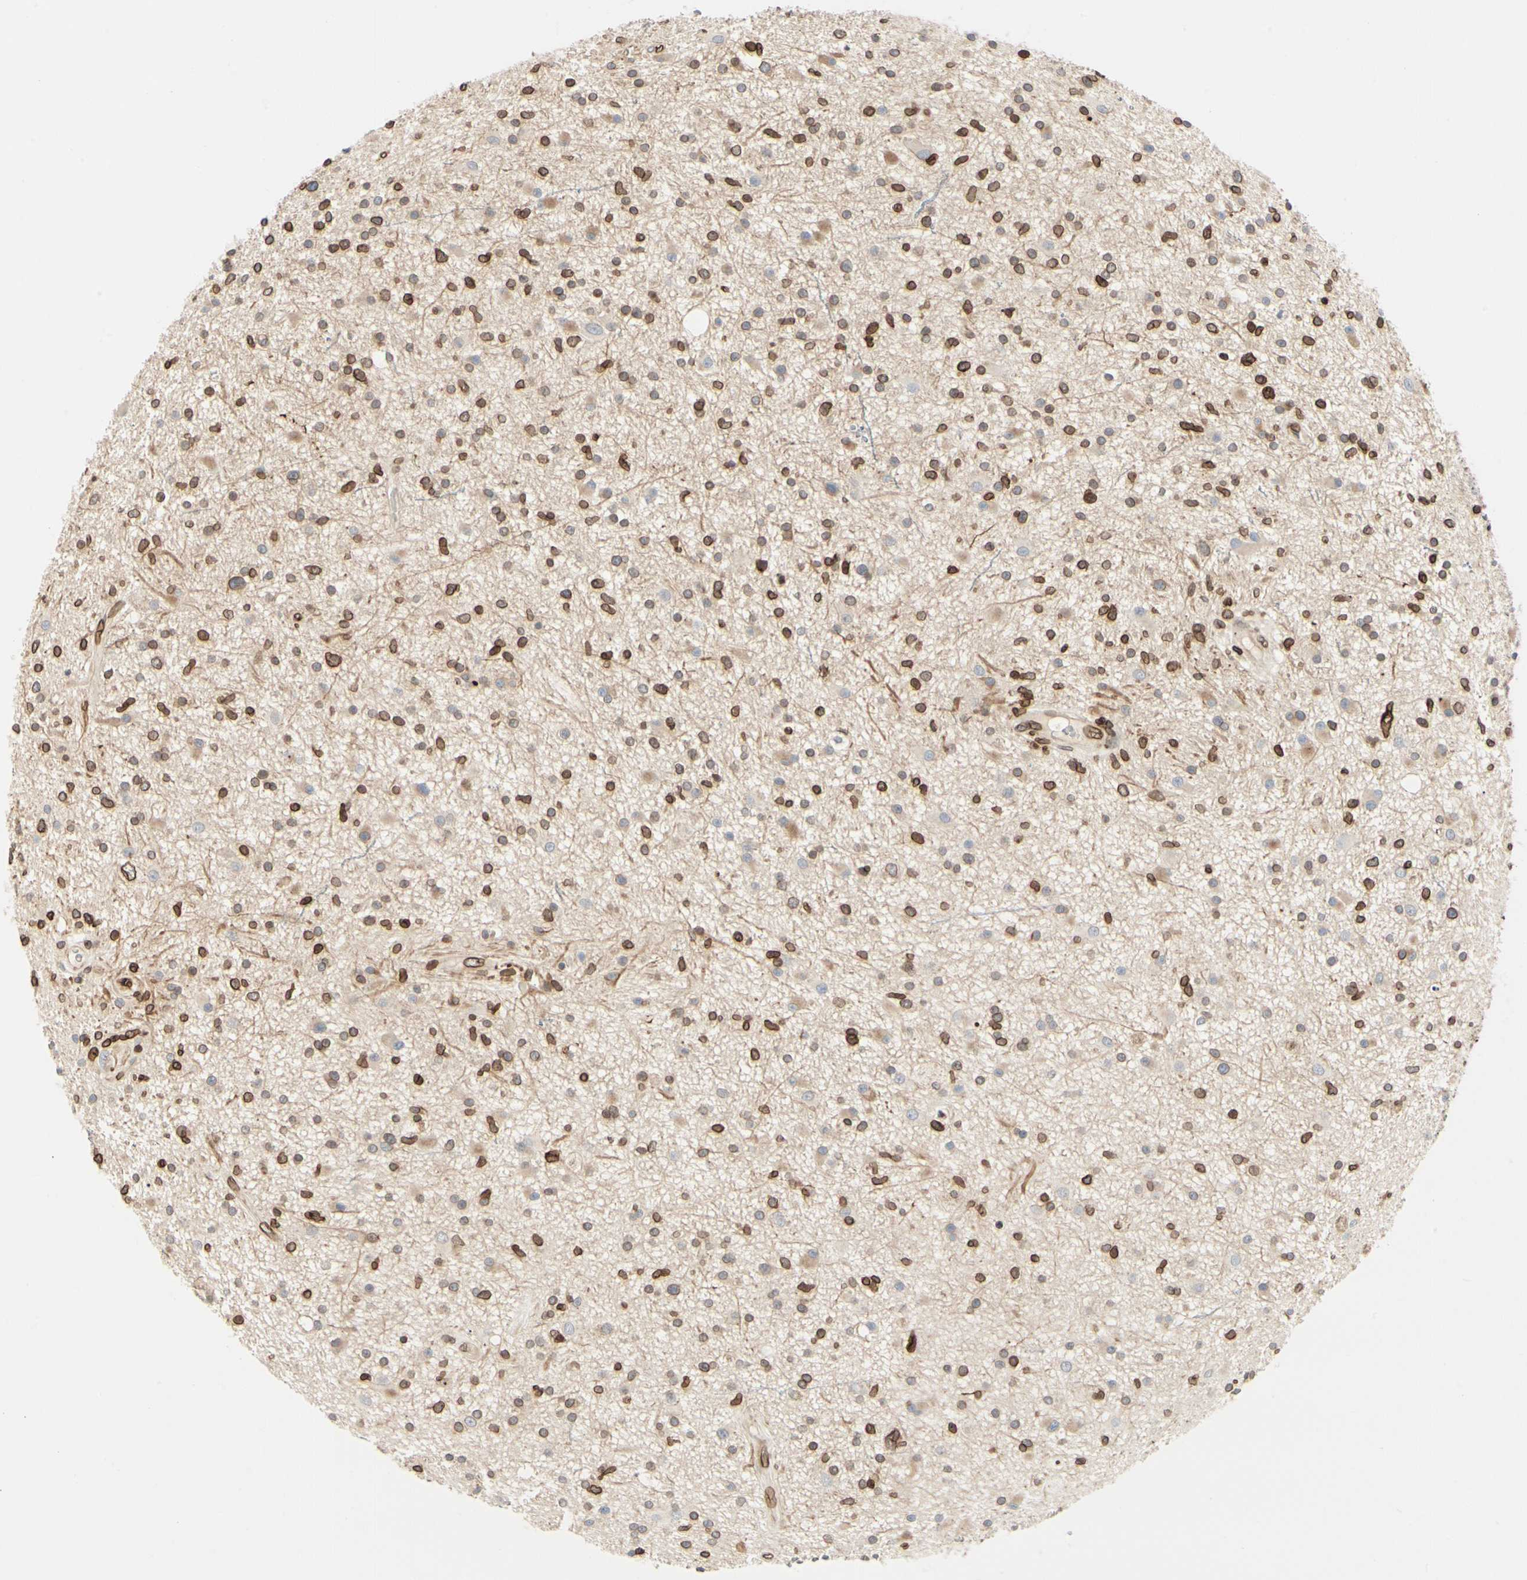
{"staining": {"intensity": "moderate", "quantity": "25%-75%", "location": "cytoplasmic/membranous,nuclear"}, "tissue": "glioma", "cell_type": "Tumor cells", "image_type": "cancer", "snomed": [{"axis": "morphology", "description": "Glioma, malignant, High grade"}, {"axis": "topography", "description": "Brain"}], "caption": "Human glioma stained for a protein (brown) displays moderate cytoplasmic/membranous and nuclear positive staining in approximately 25%-75% of tumor cells.", "gene": "TMPO", "patient": {"sex": "male", "age": 33}}